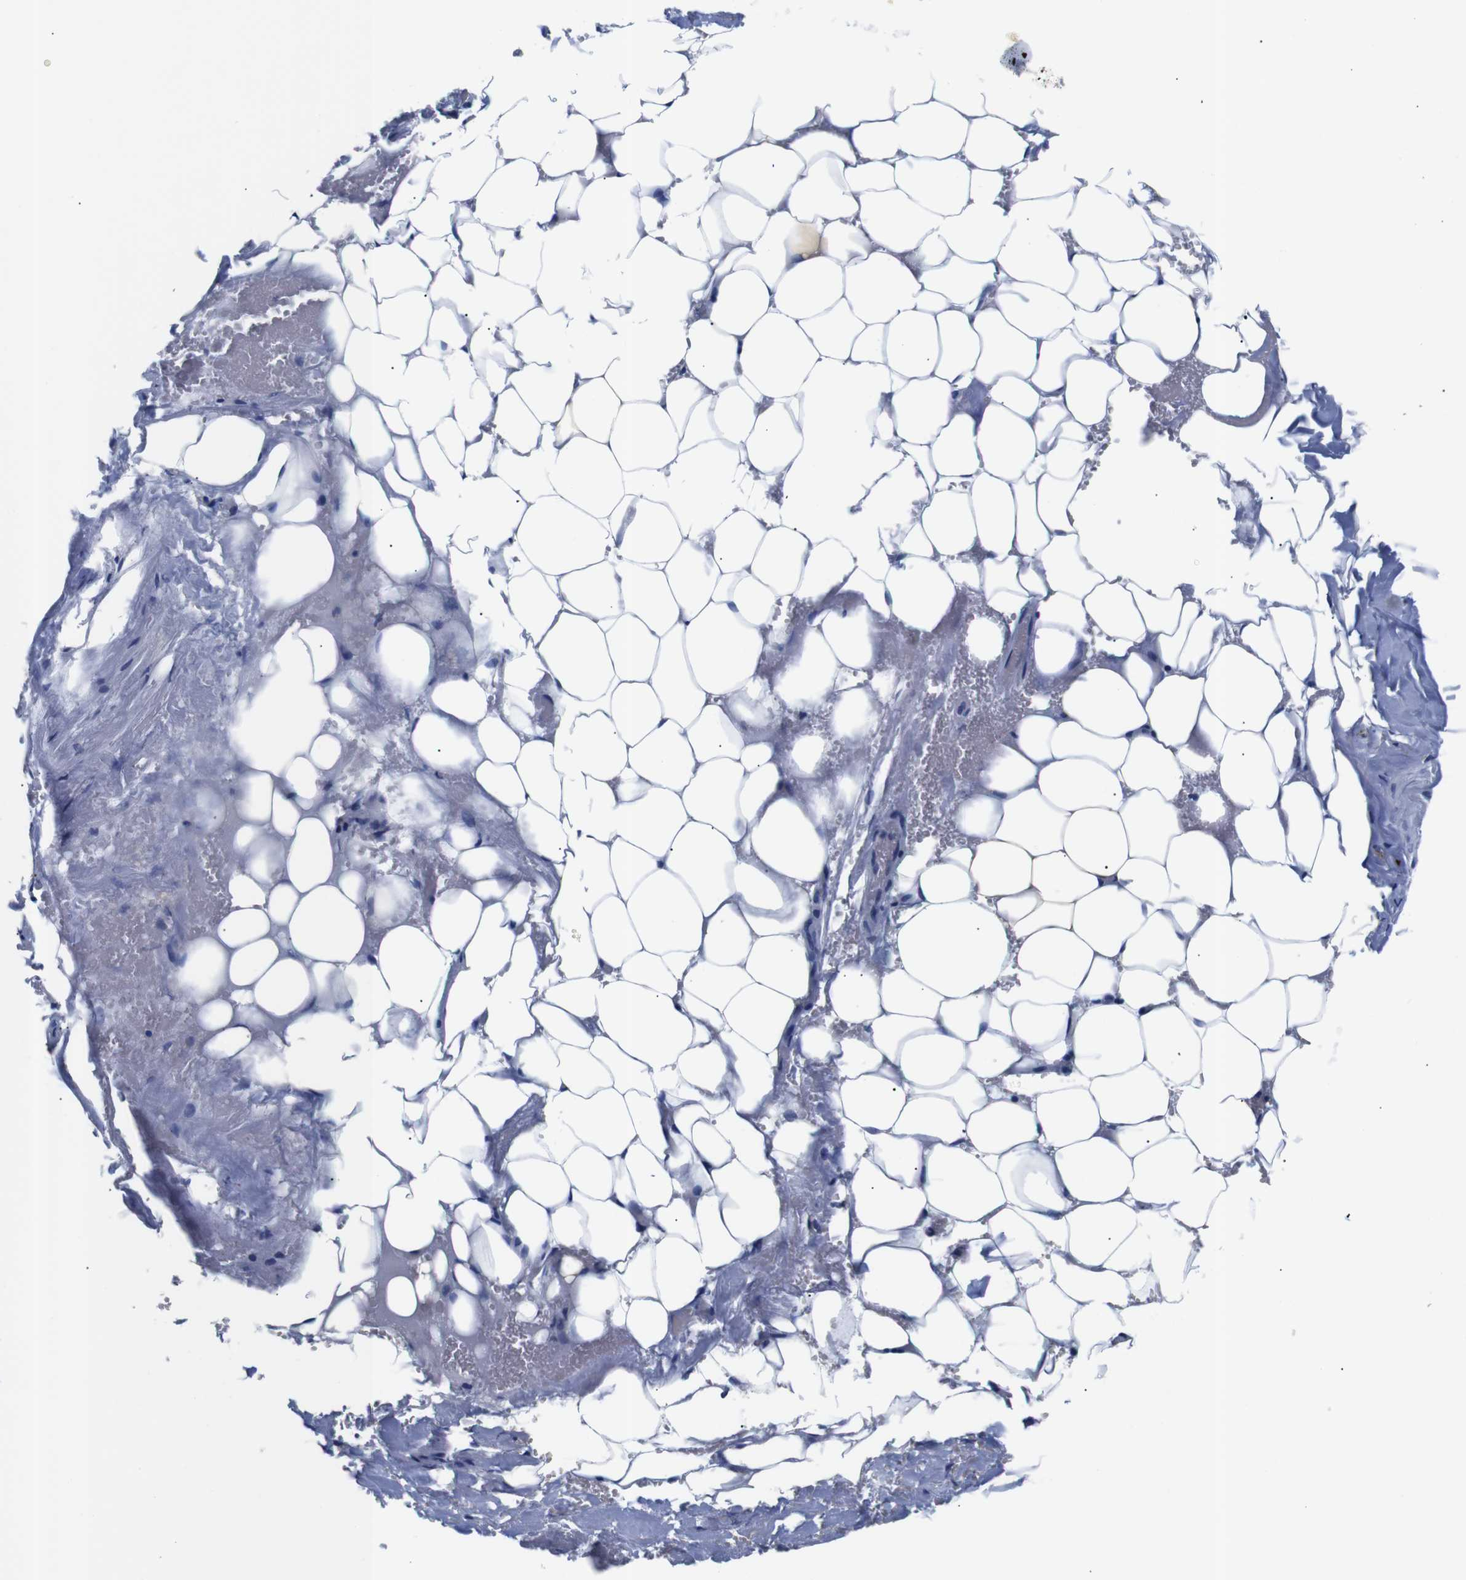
{"staining": {"intensity": "negative", "quantity": "none", "location": "none"}, "tissue": "adipose tissue", "cell_type": "Adipocytes", "image_type": "normal", "snomed": [{"axis": "morphology", "description": "Normal tissue, NOS"}, {"axis": "topography", "description": "Peripheral nerve tissue"}], "caption": "The micrograph shows no staining of adipocytes in unremarkable adipose tissue. (DAB IHC with hematoxylin counter stain).", "gene": "GAP43", "patient": {"sex": "male", "age": 70}}